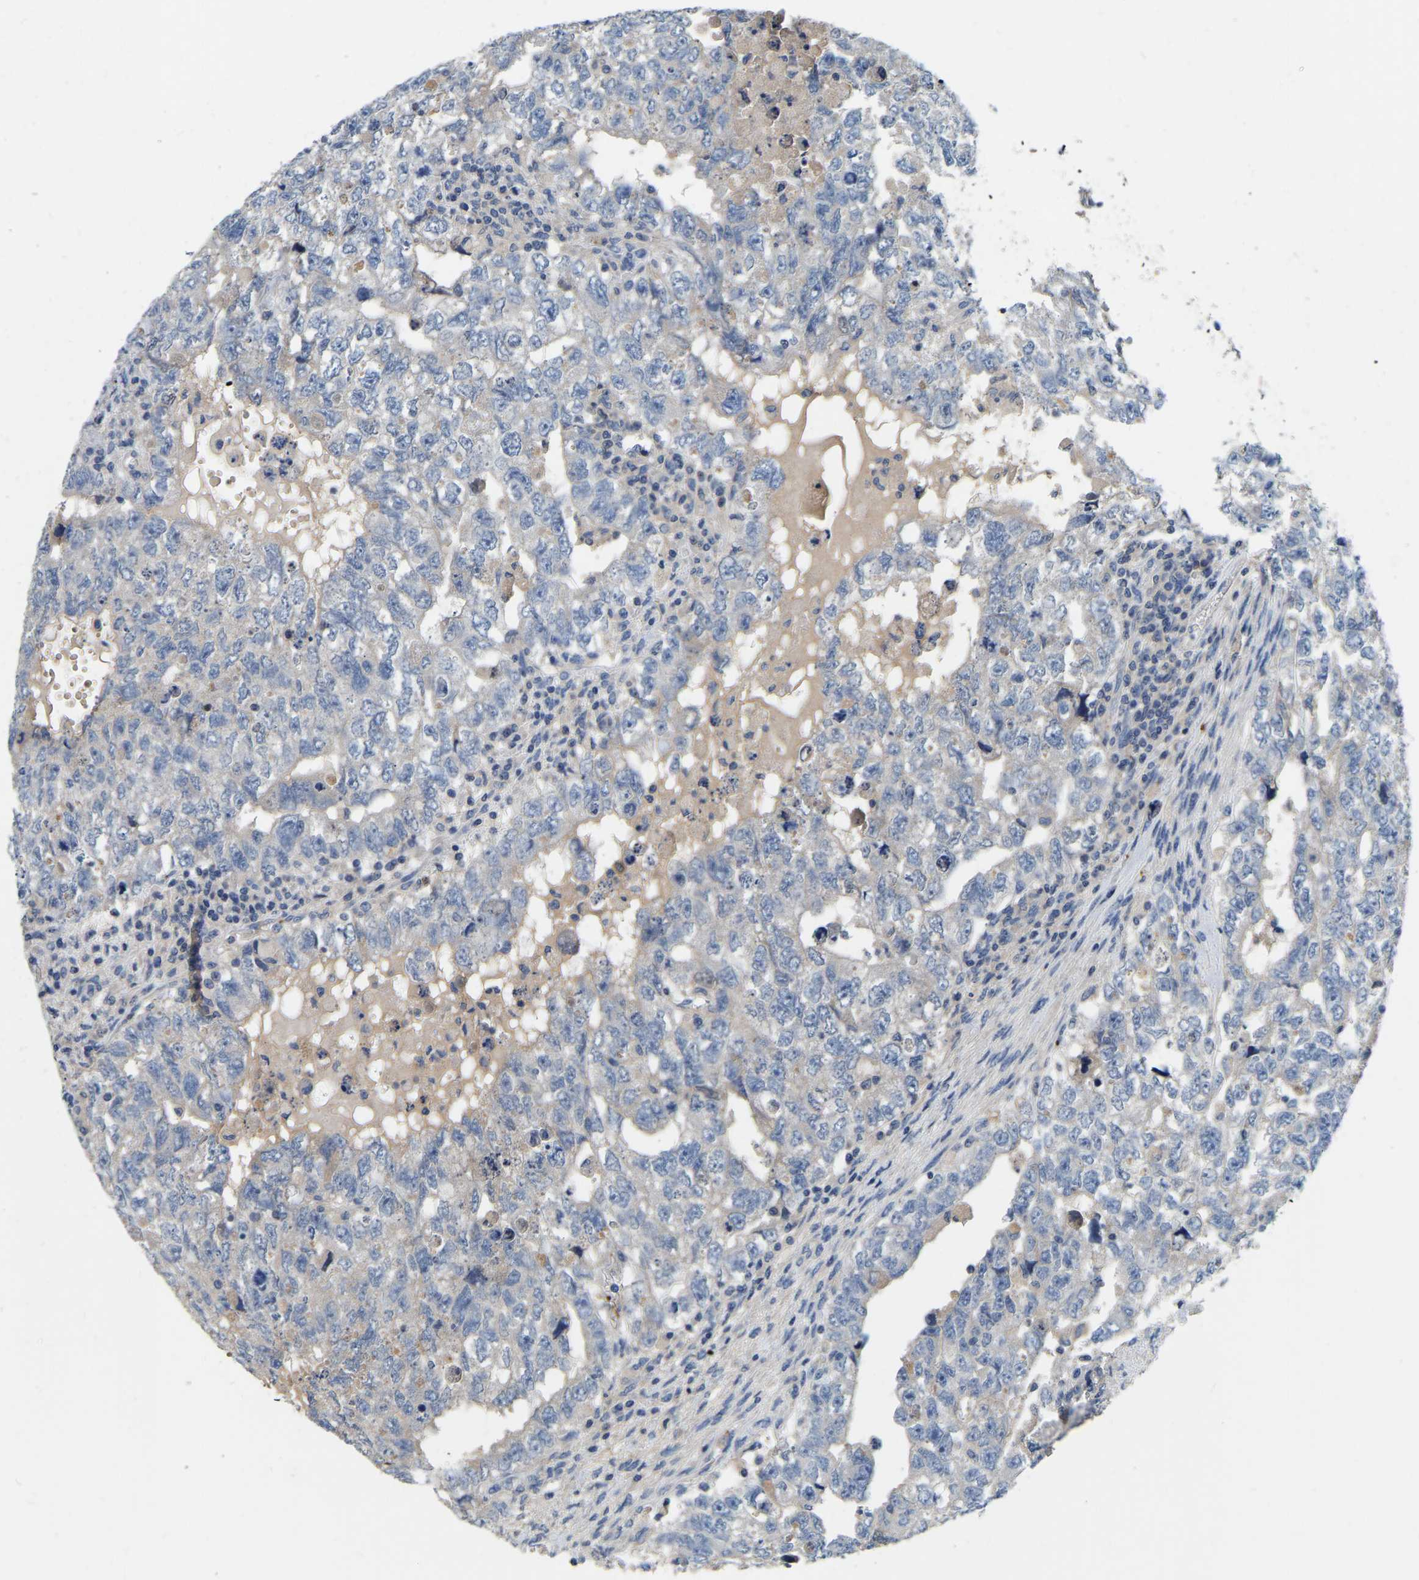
{"staining": {"intensity": "negative", "quantity": "none", "location": "none"}, "tissue": "testis cancer", "cell_type": "Tumor cells", "image_type": "cancer", "snomed": [{"axis": "morphology", "description": "Carcinoma, Embryonal, NOS"}, {"axis": "topography", "description": "Testis"}], "caption": "This is an immunohistochemistry photomicrograph of testis cancer. There is no positivity in tumor cells.", "gene": "RAB27B", "patient": {"sex": "male", "age": 36}}